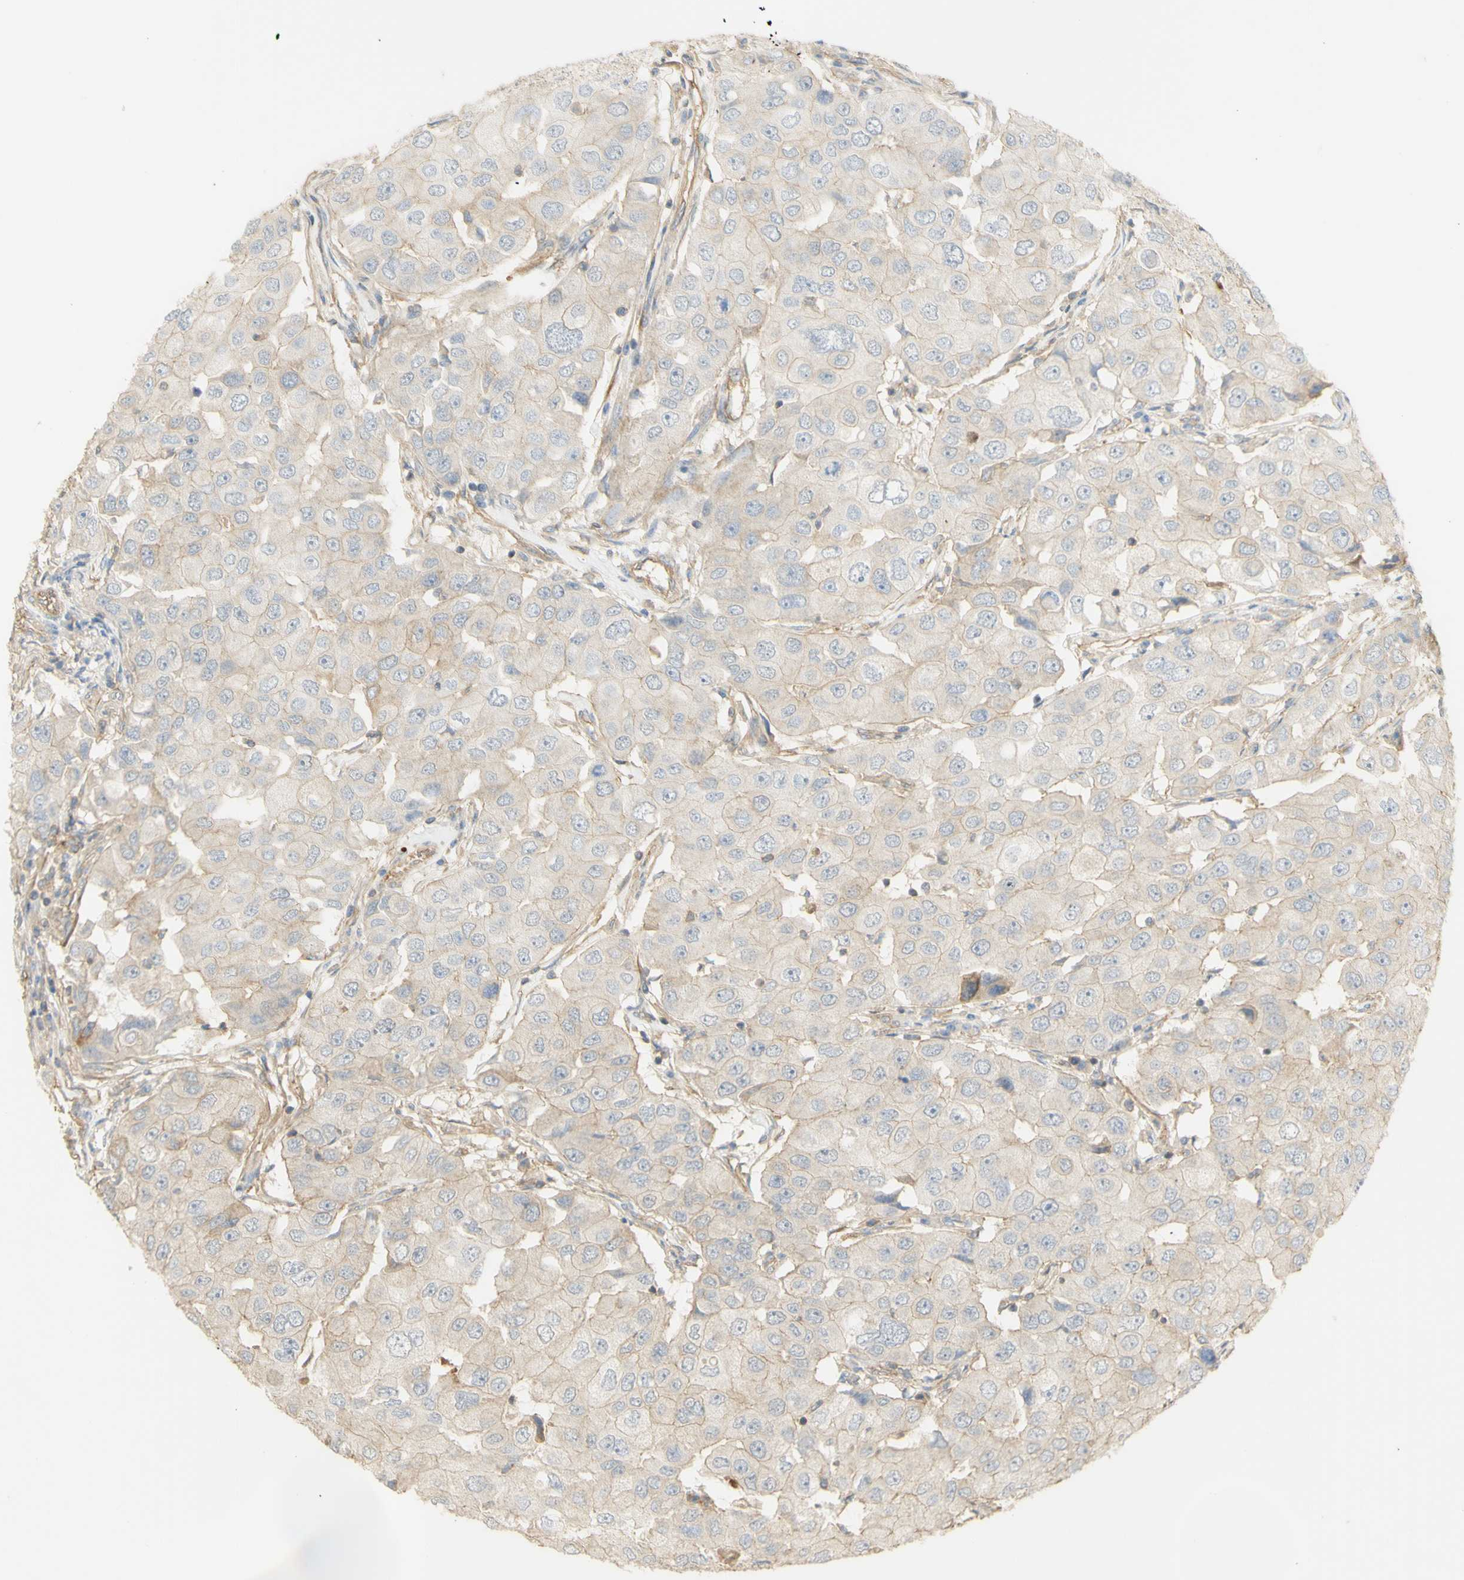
{"staining": {"intensity": "negative", "quantity": "none", "location": "none"}, "tissue": "breast cancer", "cell_type": "Tumor cells", "image_type": "cancer", "snomed": [{"axis": "morphology", "description": "Duct carcinoma"}, {"axis": "topography", "description": "Breast"}], "caption": "This is a photomicrograph of immunohistochemistry (IHC) staining of breast cancer (infiltrating ductal carcinoma), which shows no staining in tumor cells. (Brightfield microscopy of DAB immunohistochemistry at high magnification).", "gene": "KCNE4", "patient": {"sex": "female", "age": 27}}